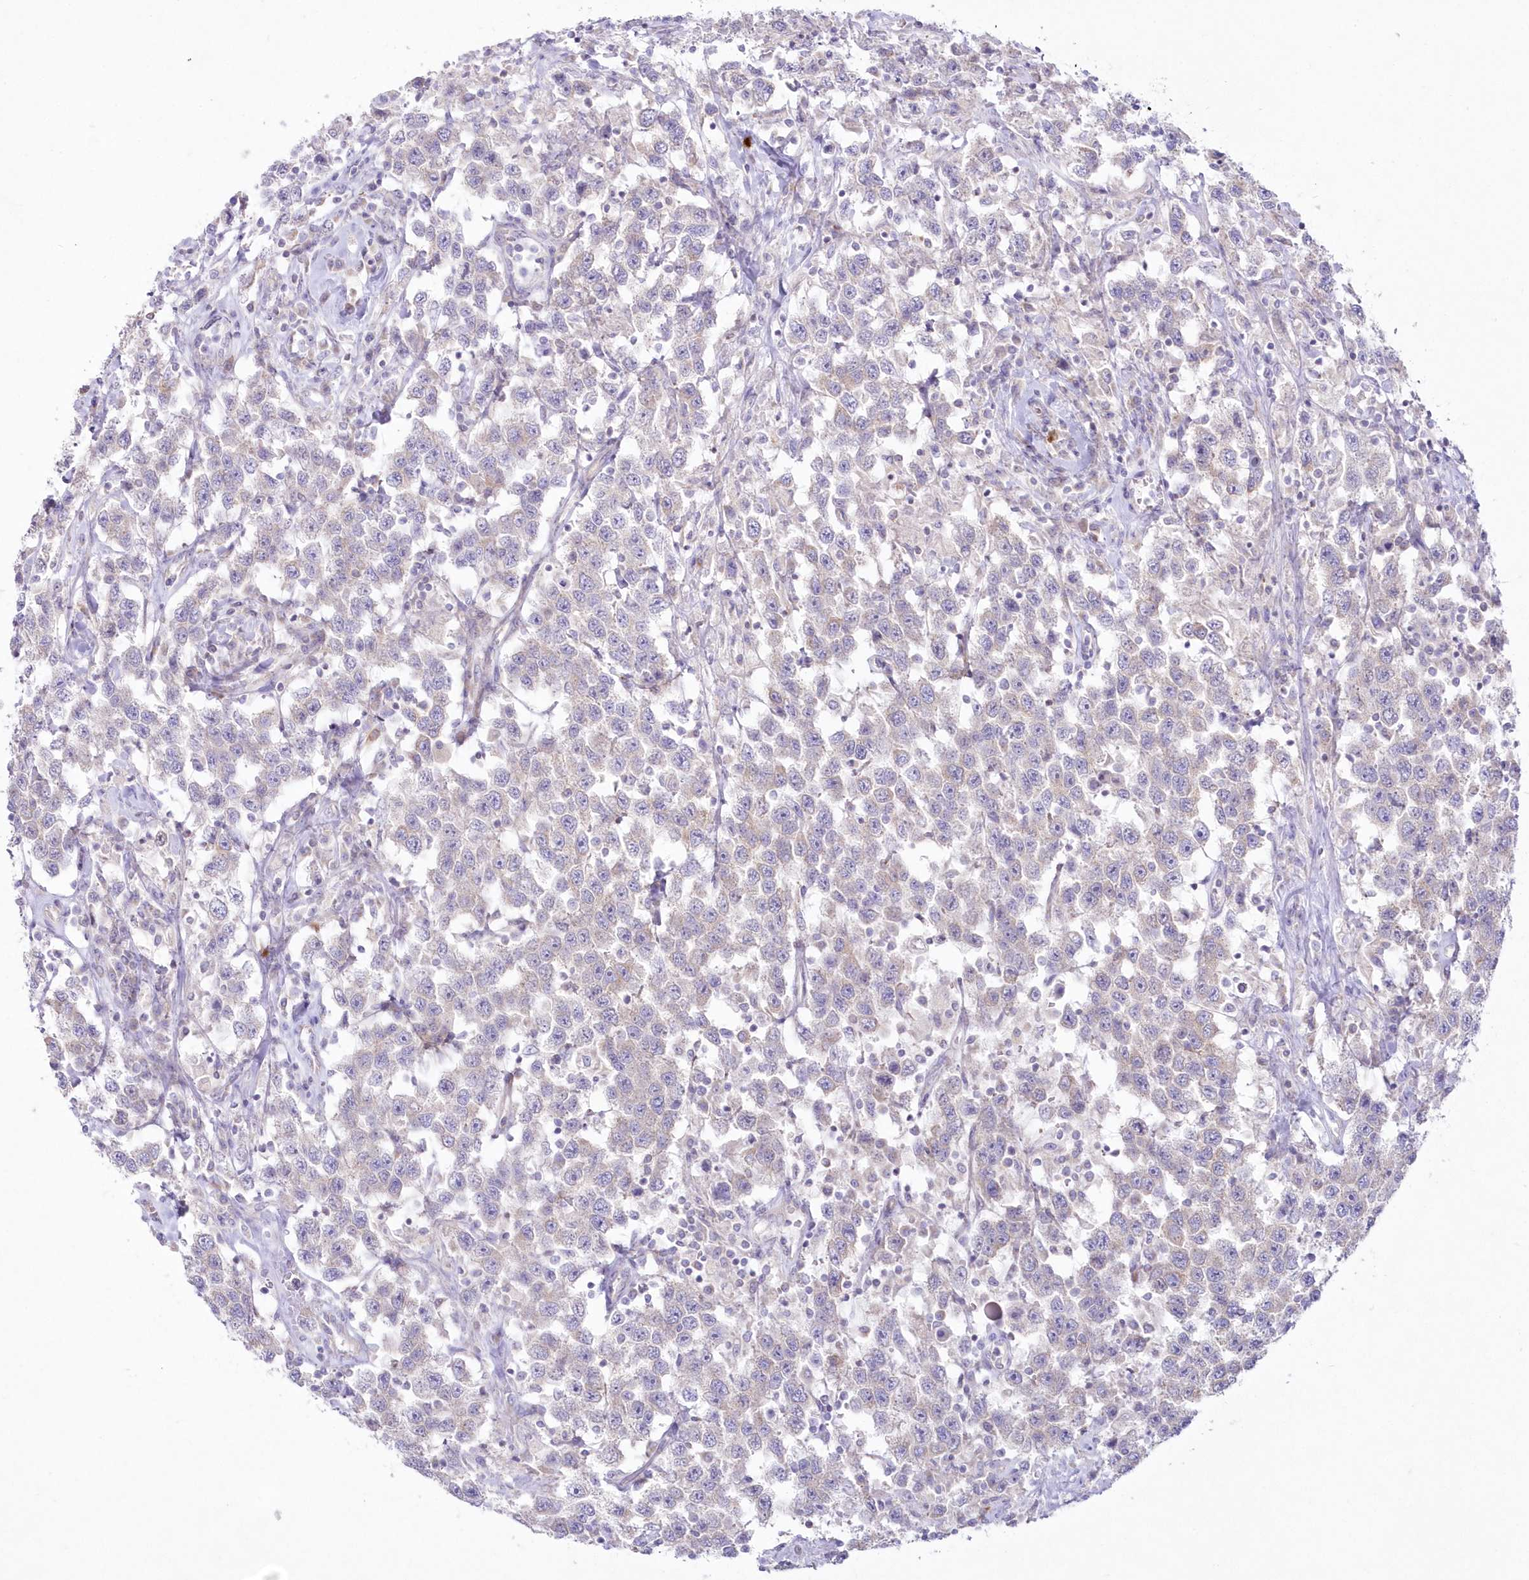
{"staining": {"intensity": "negative", "quantity": "none", "location": "none"}, "tissue": "testis cancer", "cell_type": "Tumor cells", "image_type": "cancer", "snomed": [{"axis": "morphology", "description": "Seminoma, NOS"}, {"axis": "topography", "description": "Testis"}], "caption": "Testis cancer was stained to show a protein in brown. There is no significant positivity in tumor cells.", "gene": "ZNF843", "patient": {"sex": "male", "age": 41}}